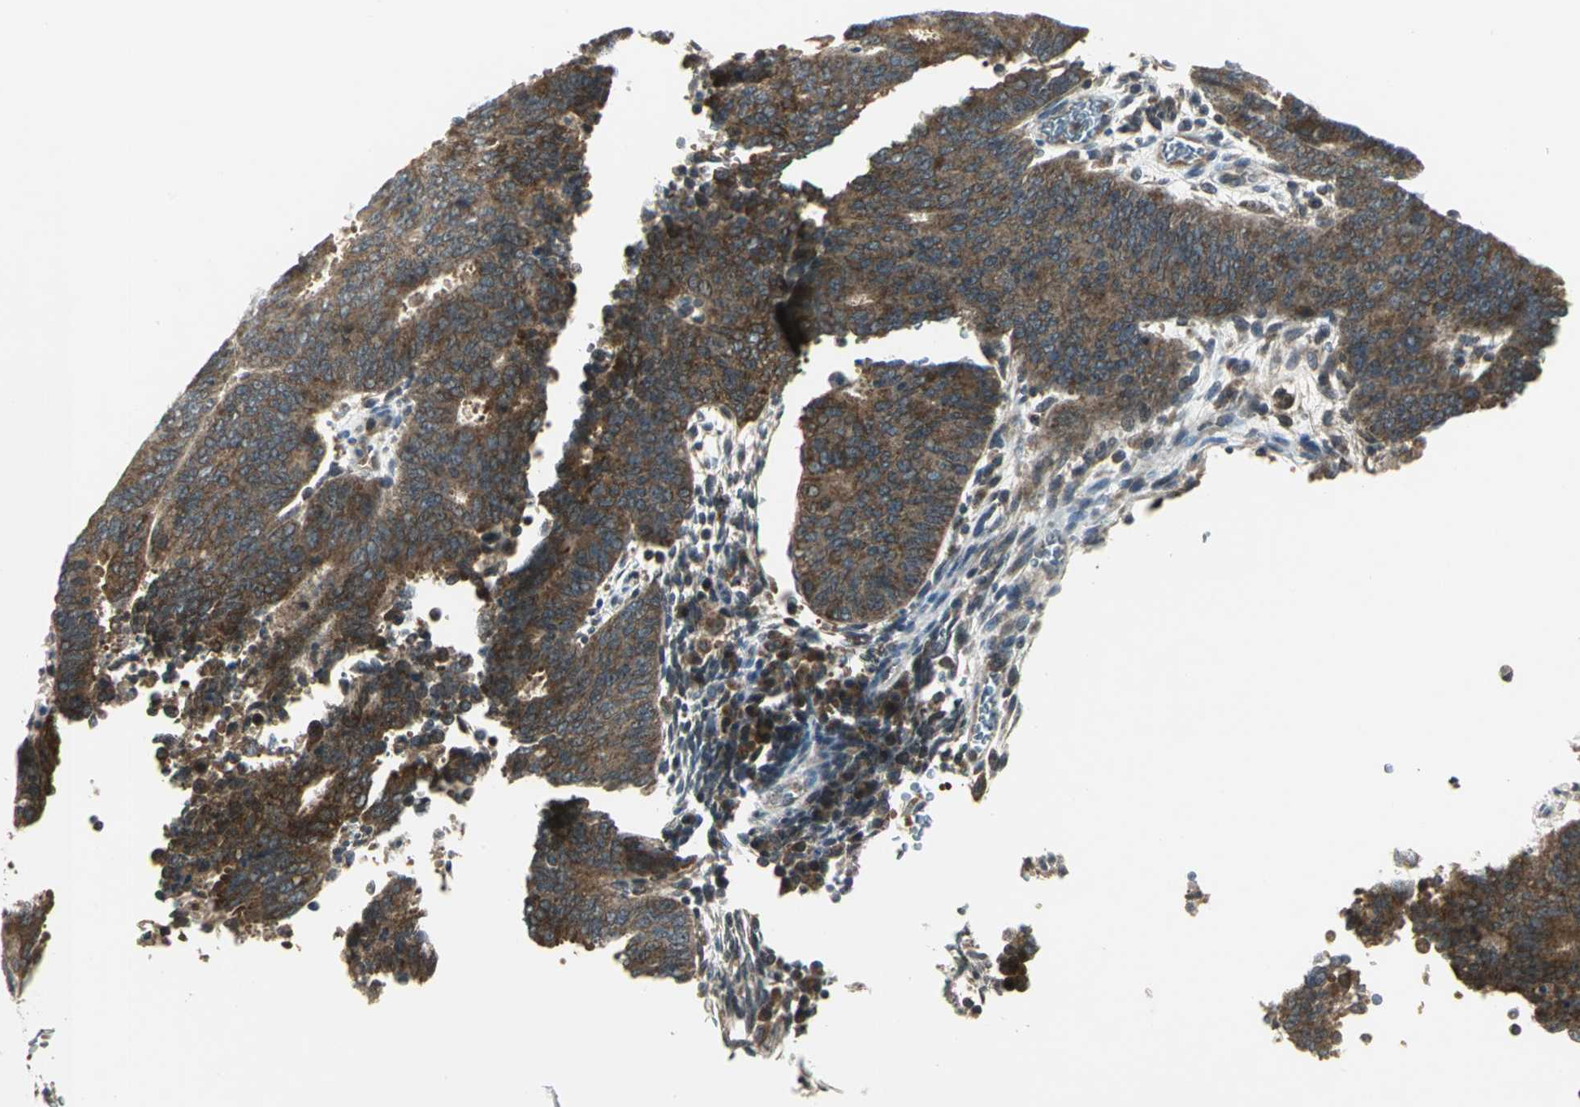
{"staining": {"intensity": "strong", "quantity": ">75%", "location": "cytoplasmic/membranous"}, "tissue": "cervical cancer", "cell_type": "Tumor cells", "image_type": "cancer", "snomed": [{"axis": "morphology", "description": "Adenocarcinoma, NOS"}, {"axis": "topography", "description": "Cervix"}], "caption": "Human adenocarcinoma (cervical) stained with a brown dye demonstrates strong cytoplasmic/membranous positive positivity in about >75% of tumor cells.", "gene": "MAPK8IP3", "patient": {"sex": "female", "age": 44}}